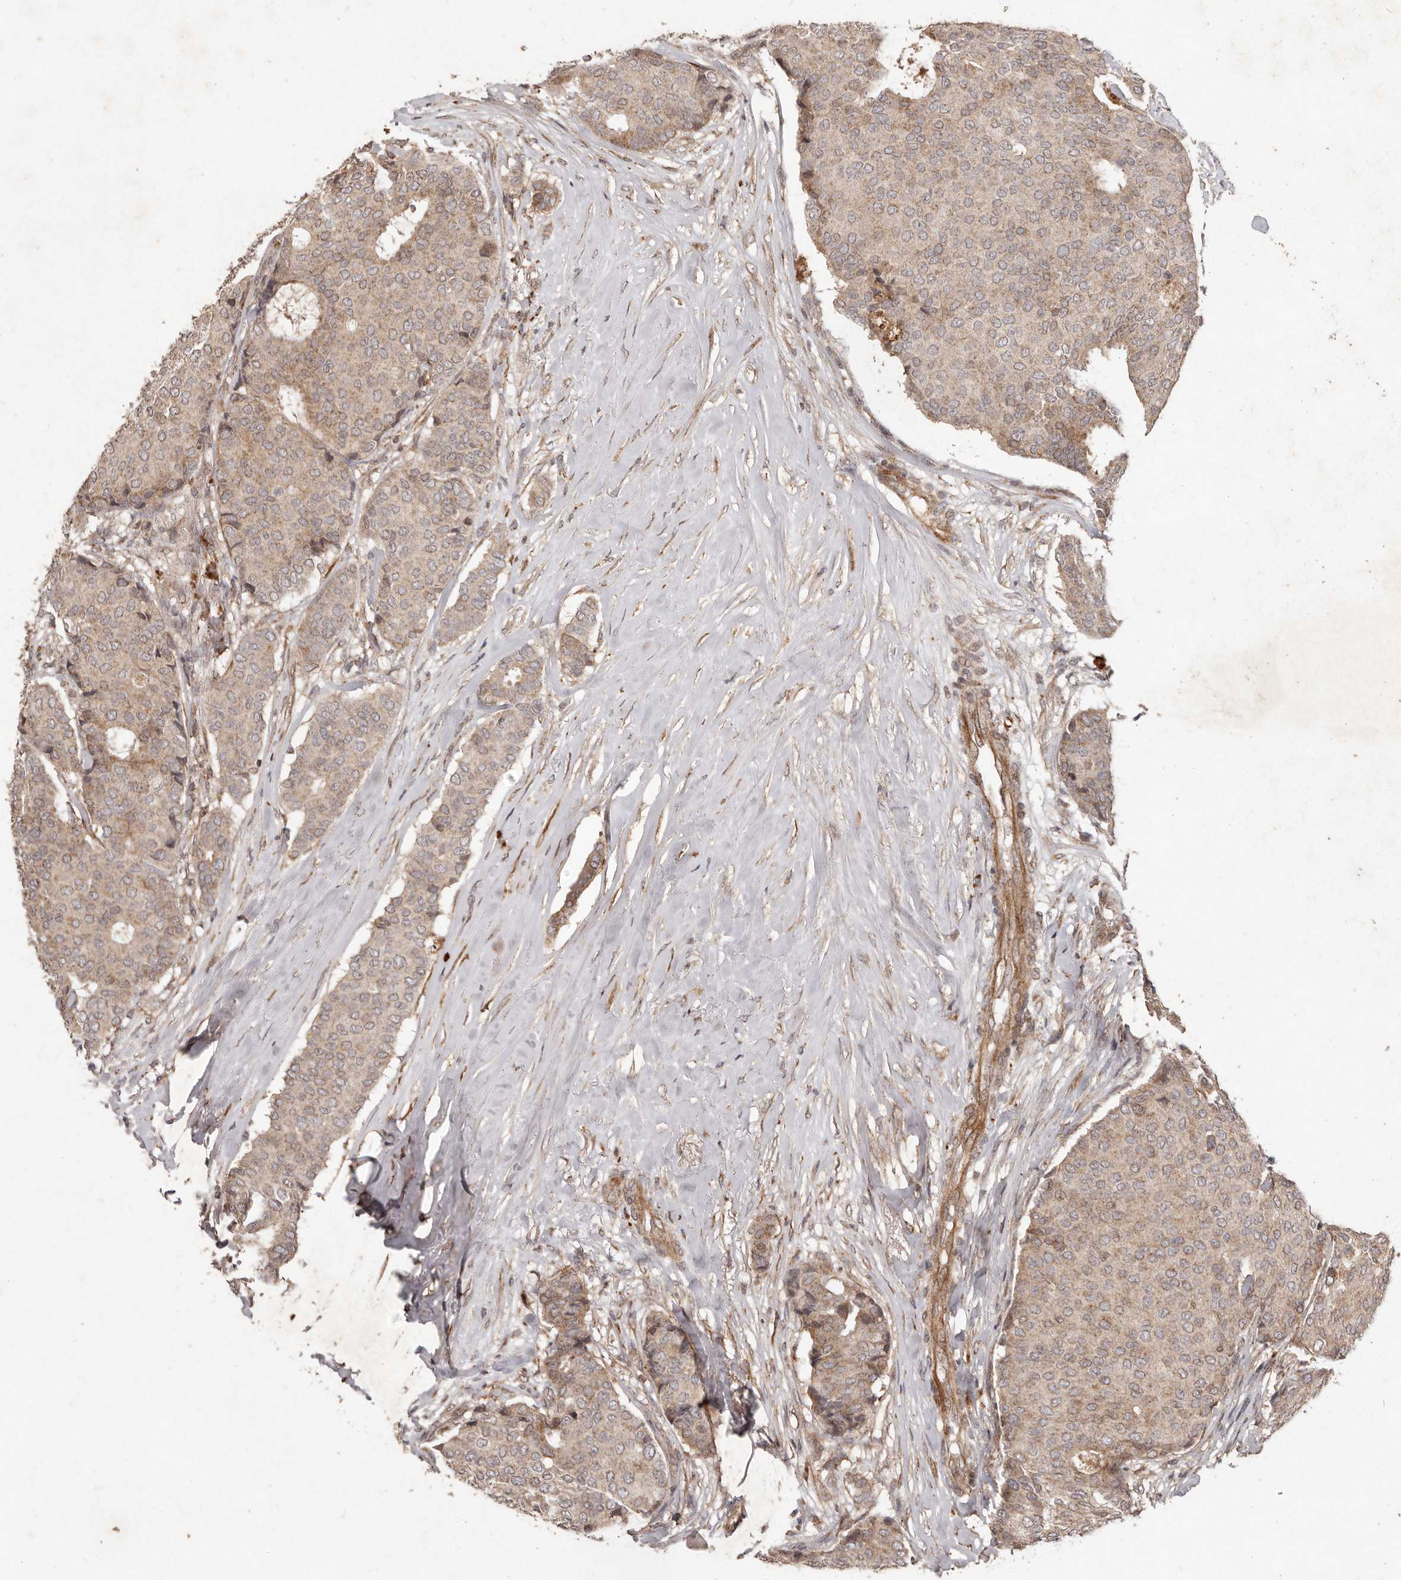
{"staining": {"intensity": "moderate", "quantity": ">75%", "location": "cytoplasmic/membranous"}, "tissue": "breast cancer", "cell_type": "Tumor cells", "image_type": "cancer", "snomed": [{"axis": "morphology", "description": "Duct carcinoma"}, {"axis": "topography", "description": "Breast"}], "caption": "A brown stain shows moderate cytoplasmic/membranous staining of a protein in human breast invasive ductal carcinoma tumor cells. The staining was performed using DAB, with brown indicating positive protein expression. Nuclei are stained blue with hematoxylin.", "gene": "PLOD2", "patient": {"sex": "female", "age": 75}}